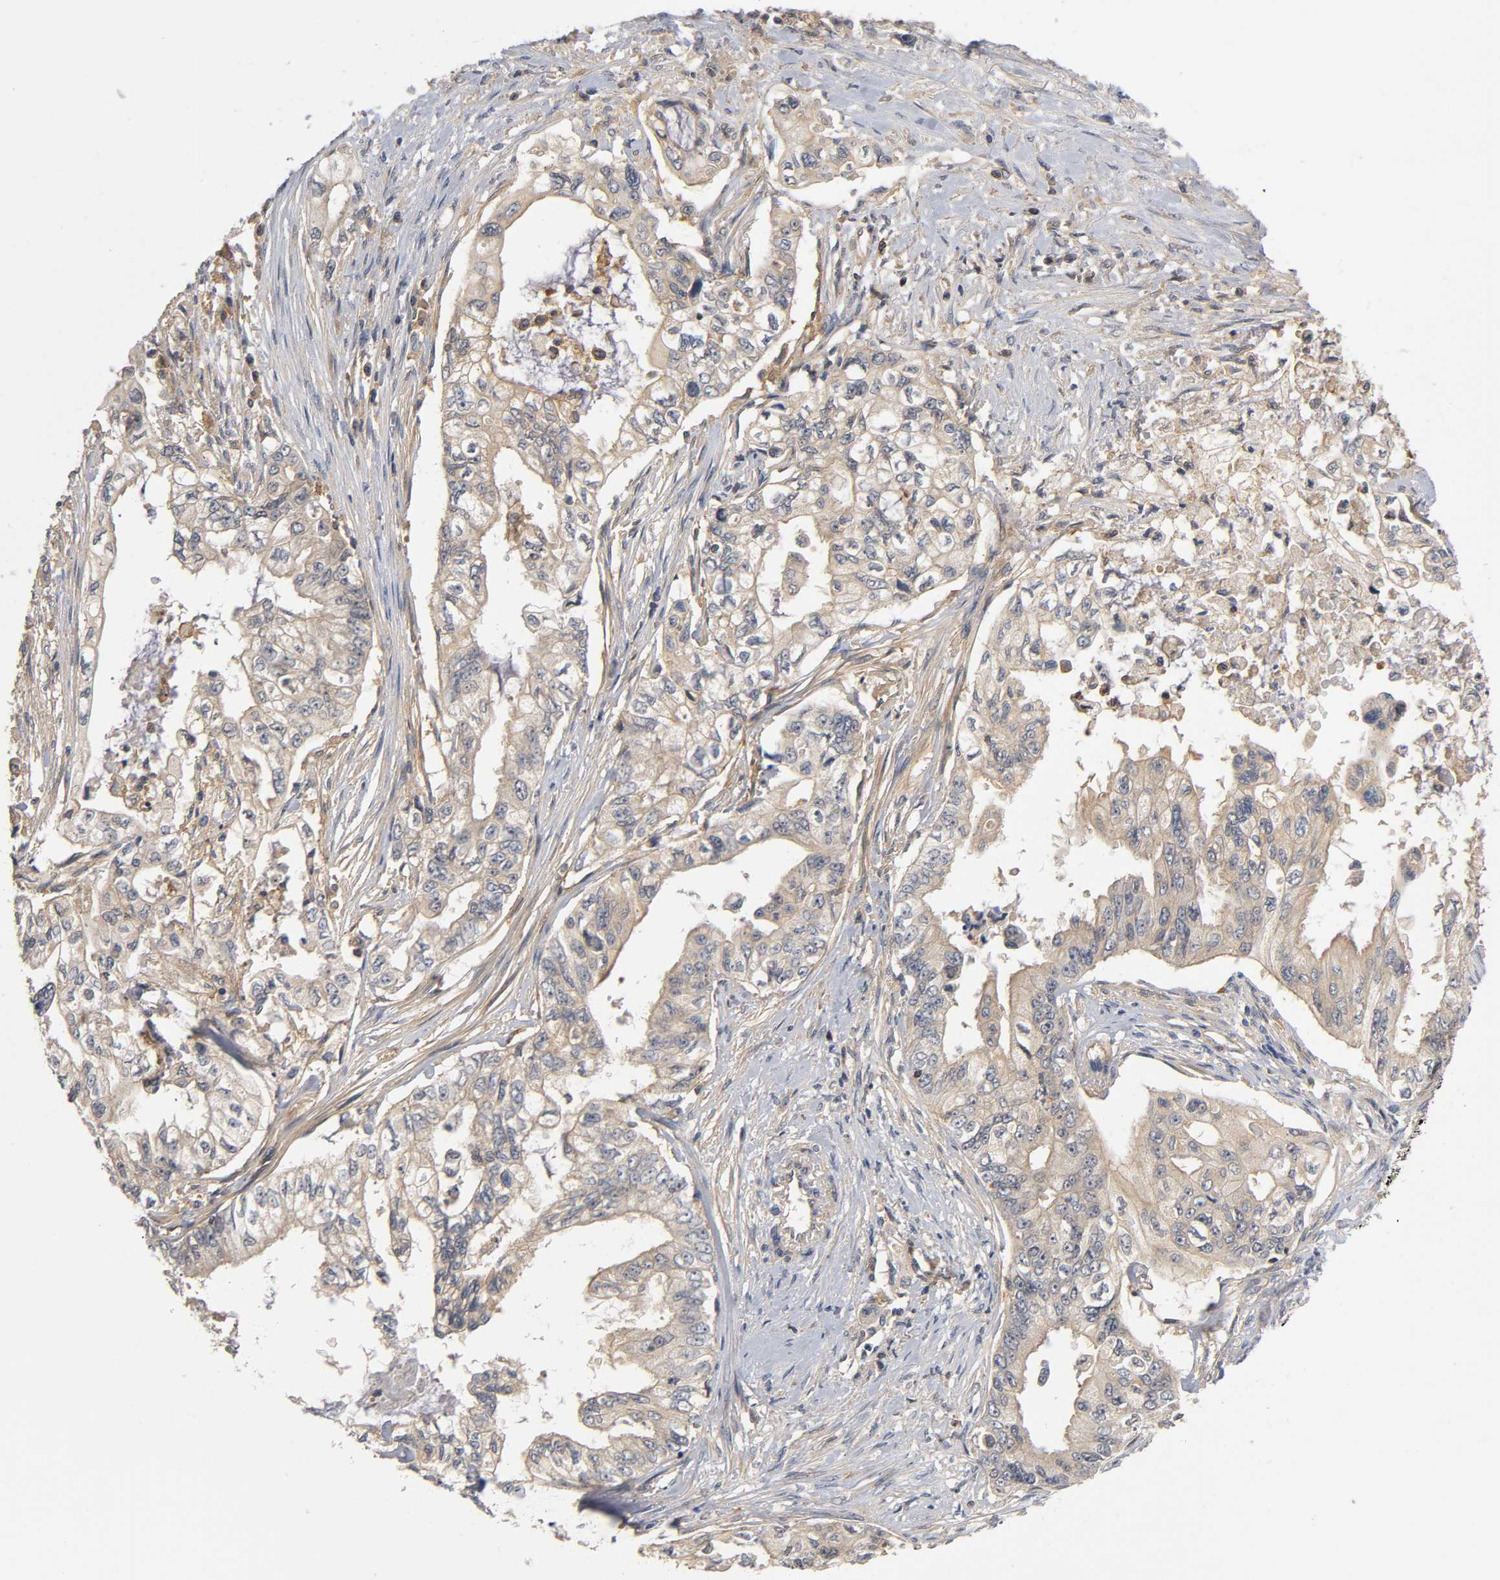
{"staining": {"intensity": "moderate", "quantity": ">75%", "location": "cytoplasmic/membranous"}, "tissue": "pancreatic cancer", "cell_type": "Tumor cells", "image_type": "cancer", "snomed": [{"axis": "morphology", "description": "Normal tissue, NOS"}, {"axis": "topography", "description": "Pancreas"}], "caption": "About >75% of tumor cells in human pancreatic cancer reveal moderate cytoplasmic/membranous protein positivity as visualized by brown immunohistochemical staining.", "gene": "ACTR2", "patient": {"sex": "male", "age": 42}}